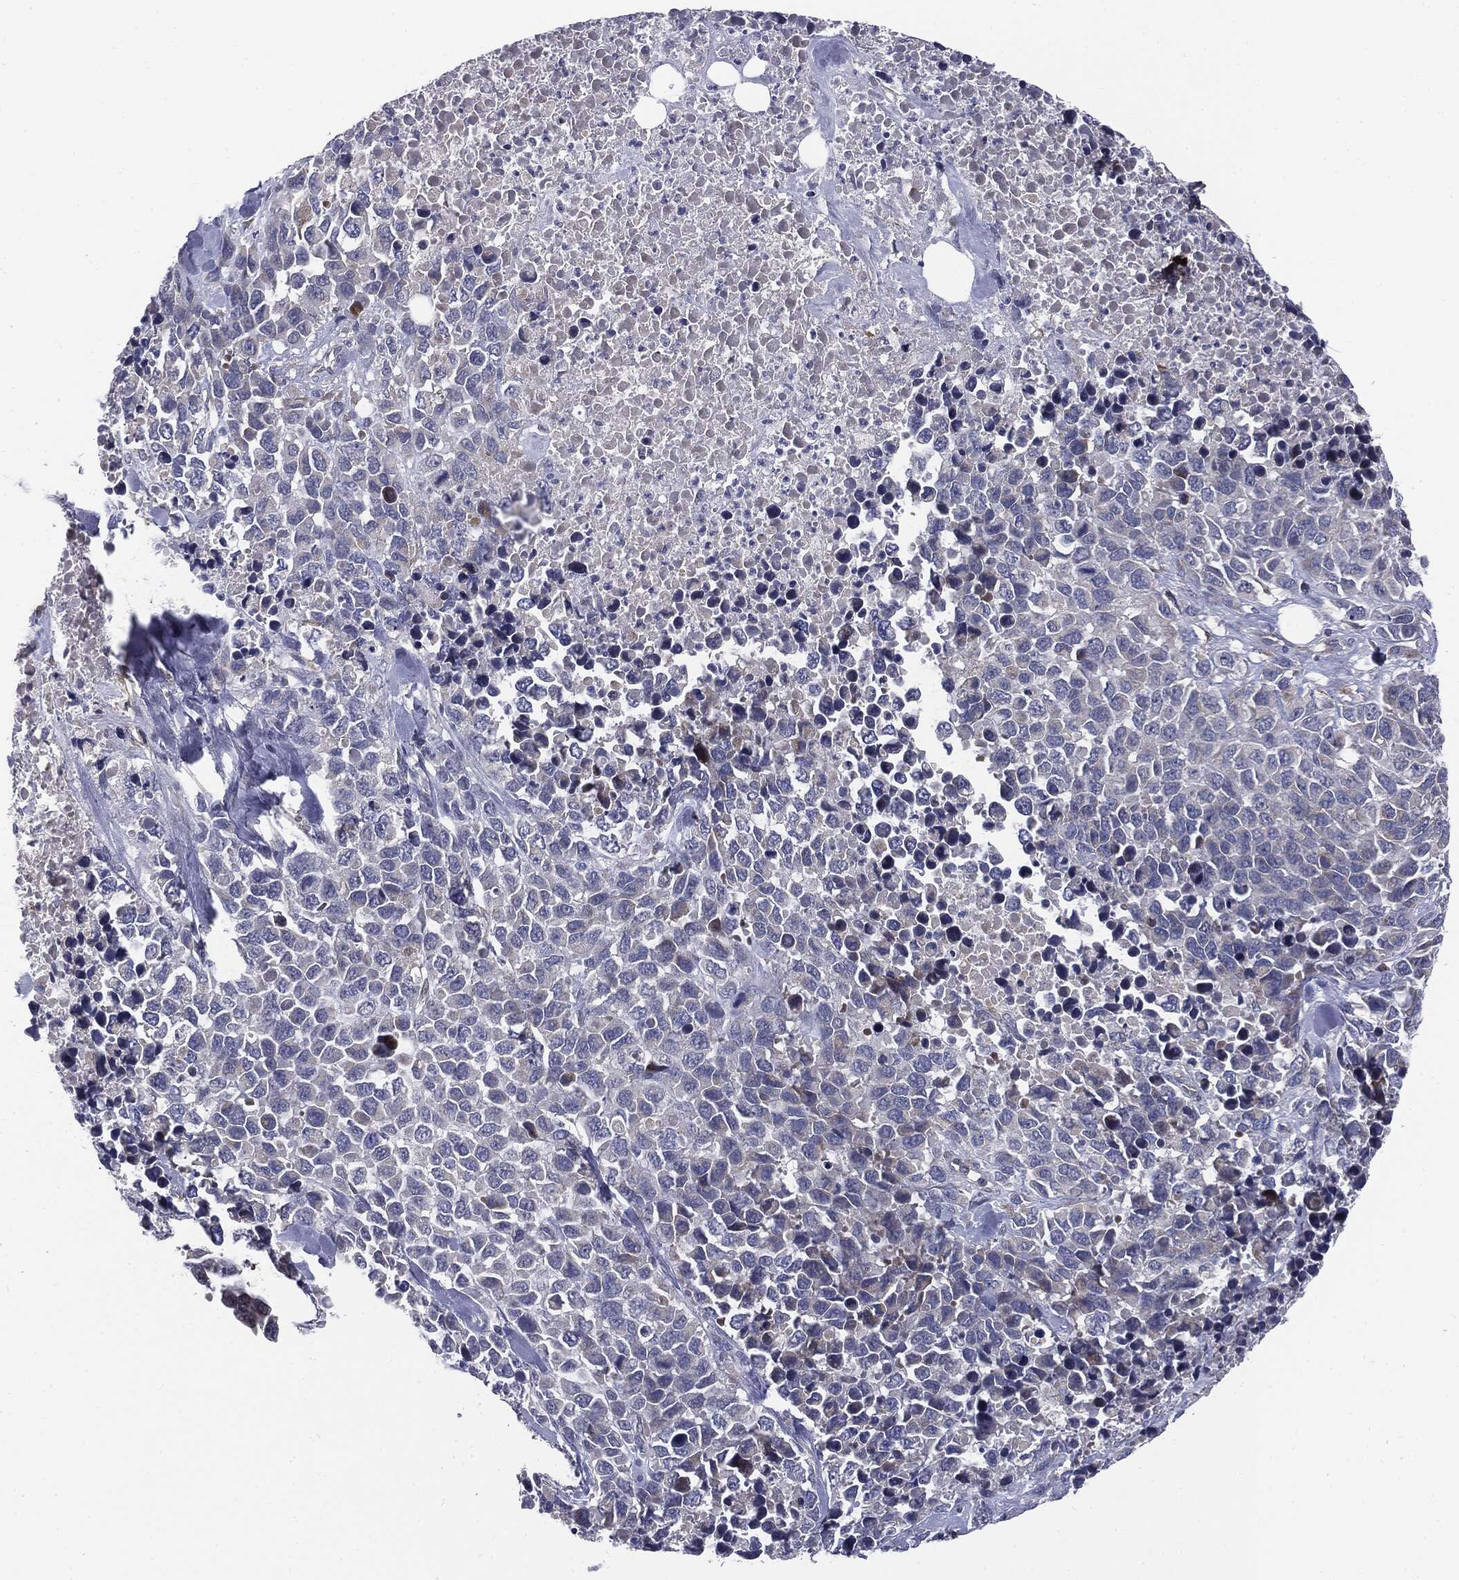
{"staining": {"intensity": "negative", "quantity": "none", "location": "none"}, "tissue": "melanoma", "cell_type": "Tumor cells", "image_type": "cancer", "snomed": [{"axis": "morphology", "description": "Malignant melanoma, Metastatic site"}, {"axis": "topography", "description": "Skin"}], "caption": "Melanoma stained for a protein using immunohistochemistry demonstrates no expression tumor cells.", "gene": "KRT5", "patient": {"sex": "male", "age": 84}}